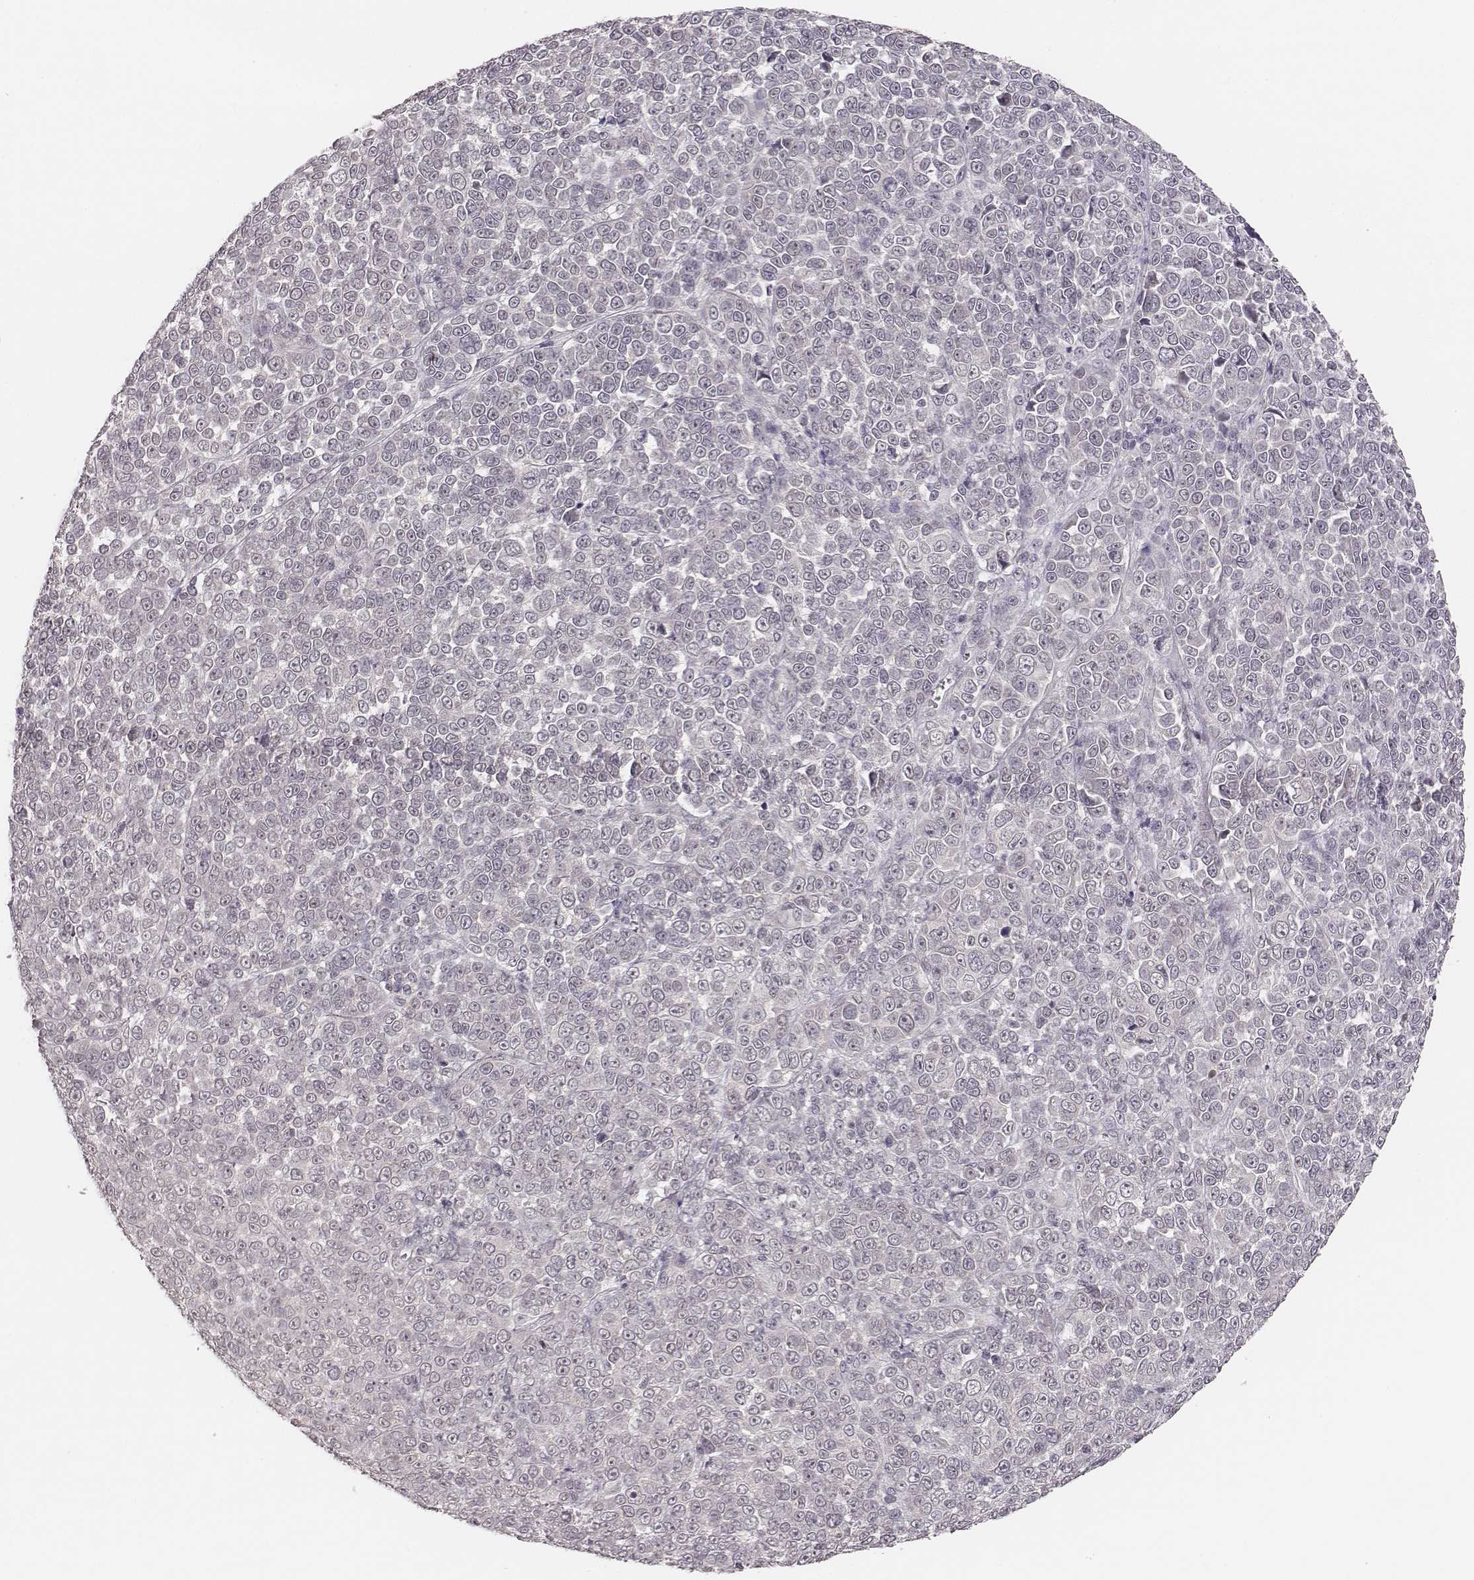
{"staining": {"intensity": "negative", "quantity": "none", "location": "none"}, "tissue": "melanoma", "cell_type": "Tumor cells", "image_type": "cancer", "snomed": [{"axis": "morphology", "description": "Malignant melanoma, NOS"}, {"axis": "topography", "description": "Skin"}], "caption": "This is an immunohistochemistry histopathology image of melanoma. There is no staining in tumor cells.", "gene": "LY6K", "patient": {"sex": "female", "age": 95}}